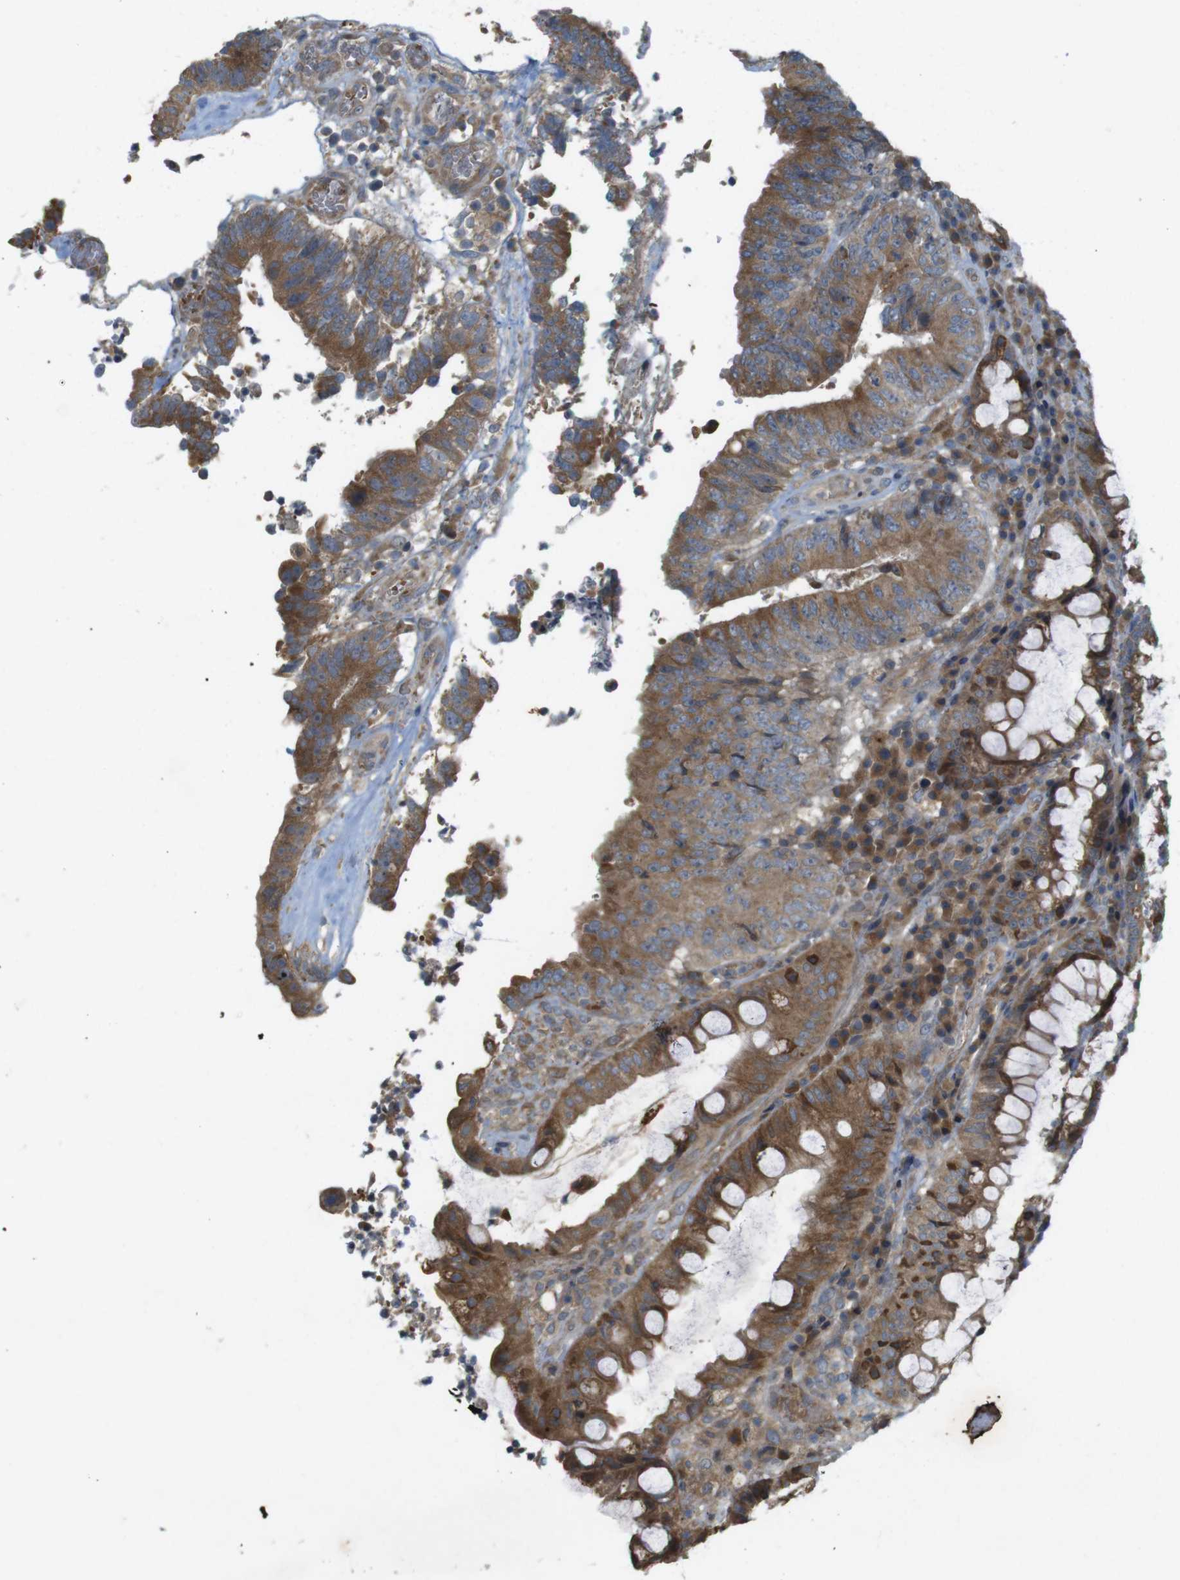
{"staining": {"intensity": "moderate", "quantity": ">75%", "location": "cytoplasmic/membranous"}, "tissue": "colorectal cancer", "cell_type": "Tumor cells", "image_type": "cancer", "snomed": [{"axis": "morphology", "description": "Adenocarcinoma, NOS"}, {"axis": "topography", "description": "Rectum"}], "caption": "Approximately >75% of tumor cells in colorectal cancer display moderate cytoplasmic/membranous protein positivity as visualized by brown immunohistochemical staining.", "gene": "CLTC", "patient": {"sex": "male", "age": 72}}